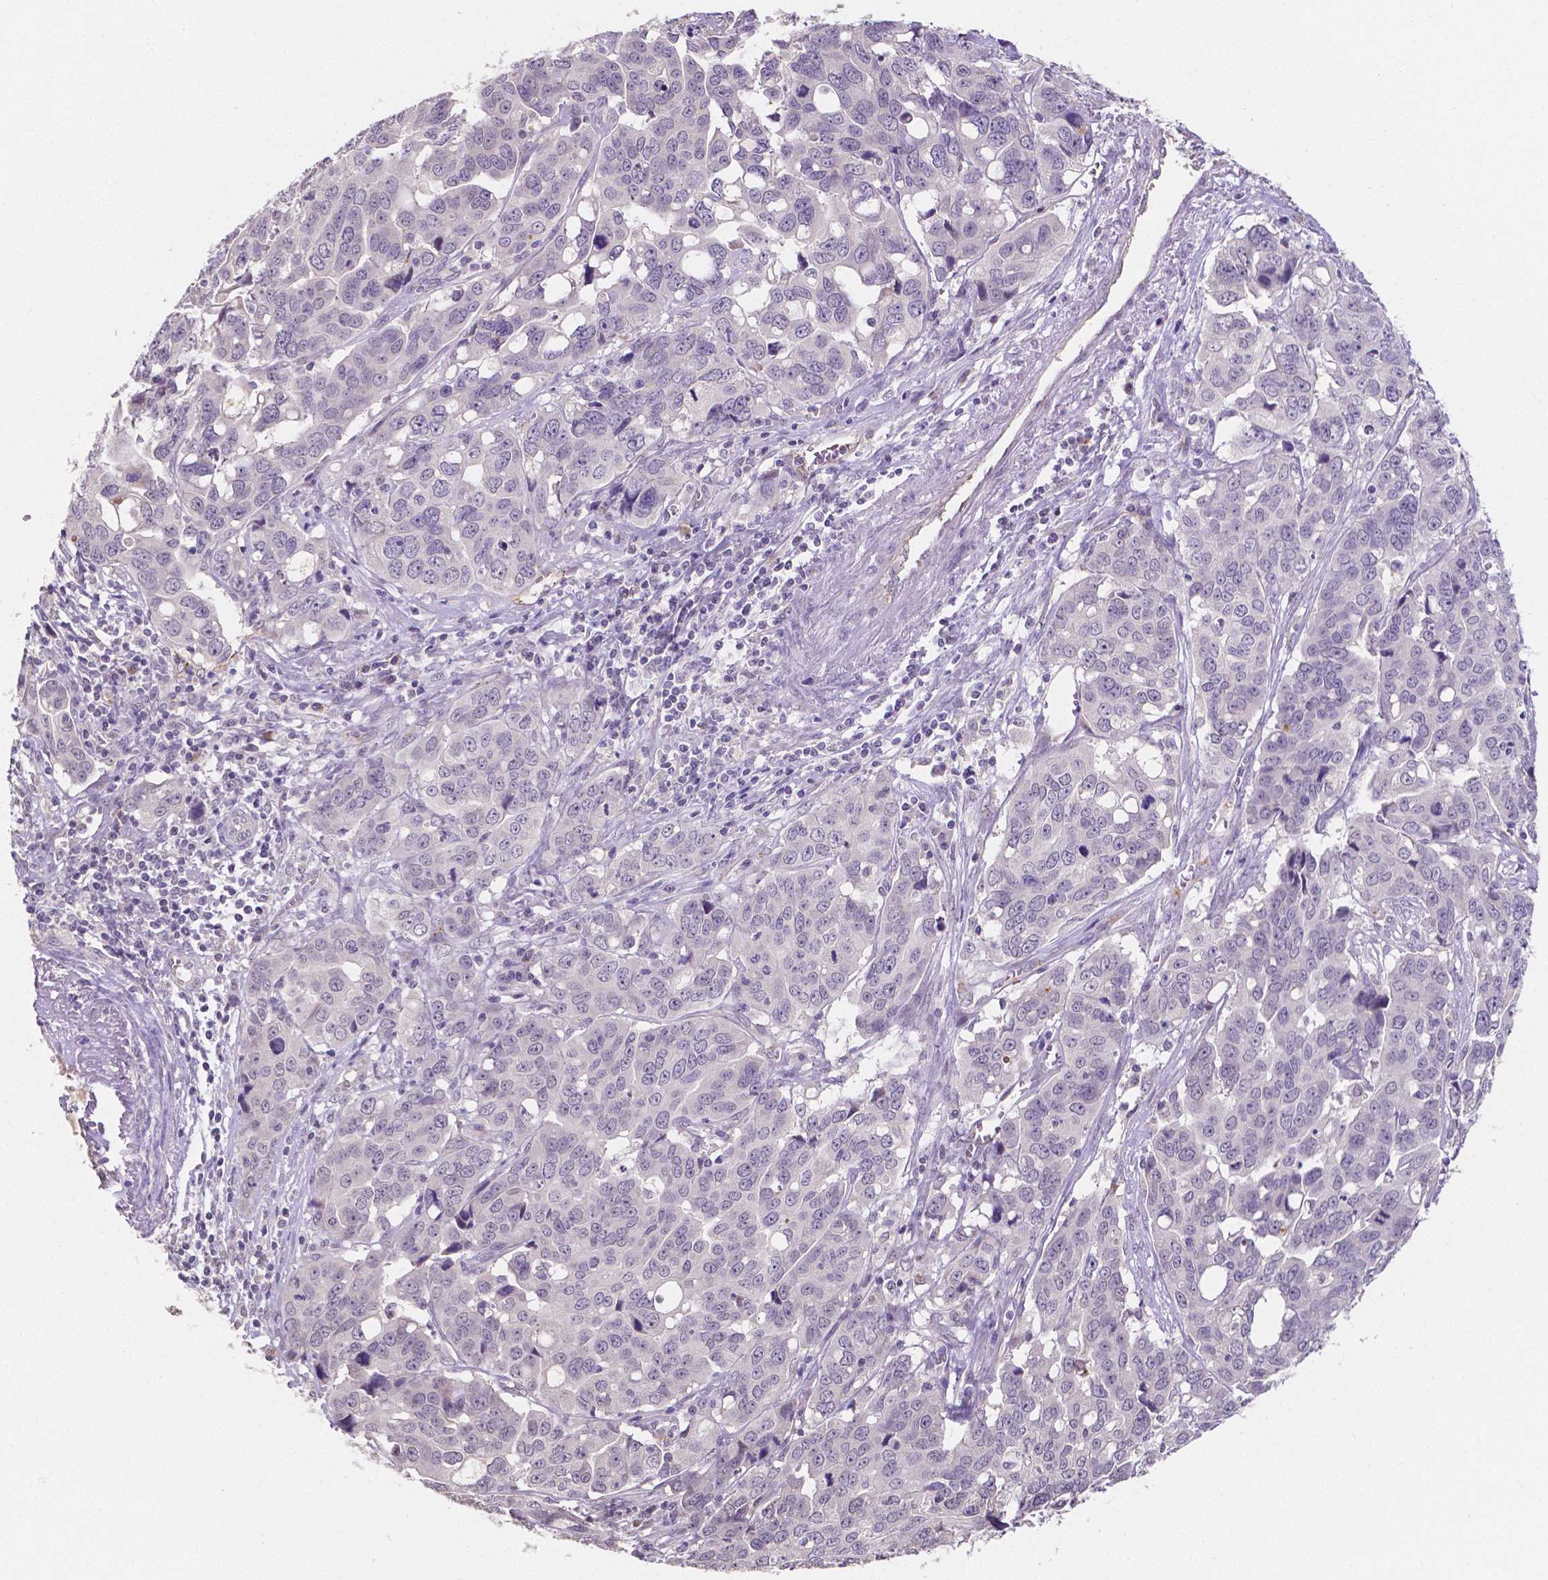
{"staining": {"intensity": "negative", "quantity": "none", "location": "none"}, "tissue": "ovarian cancer", "cell_type": "Tumor cells", "image_type": "cancer", "snomed": [{"axis": "morphology", "description": "Carcinoma, endometroid"}, {"axis": "topography", "description": "Ovary"}], "caption": "Human ovarian endometroid carcinoma stained for a protein using immunohistochemistry (IHC) reveals no staining in tumor cells.", "gene": "ELAVL2", "patient": {"sex": "female", "age": 78}}